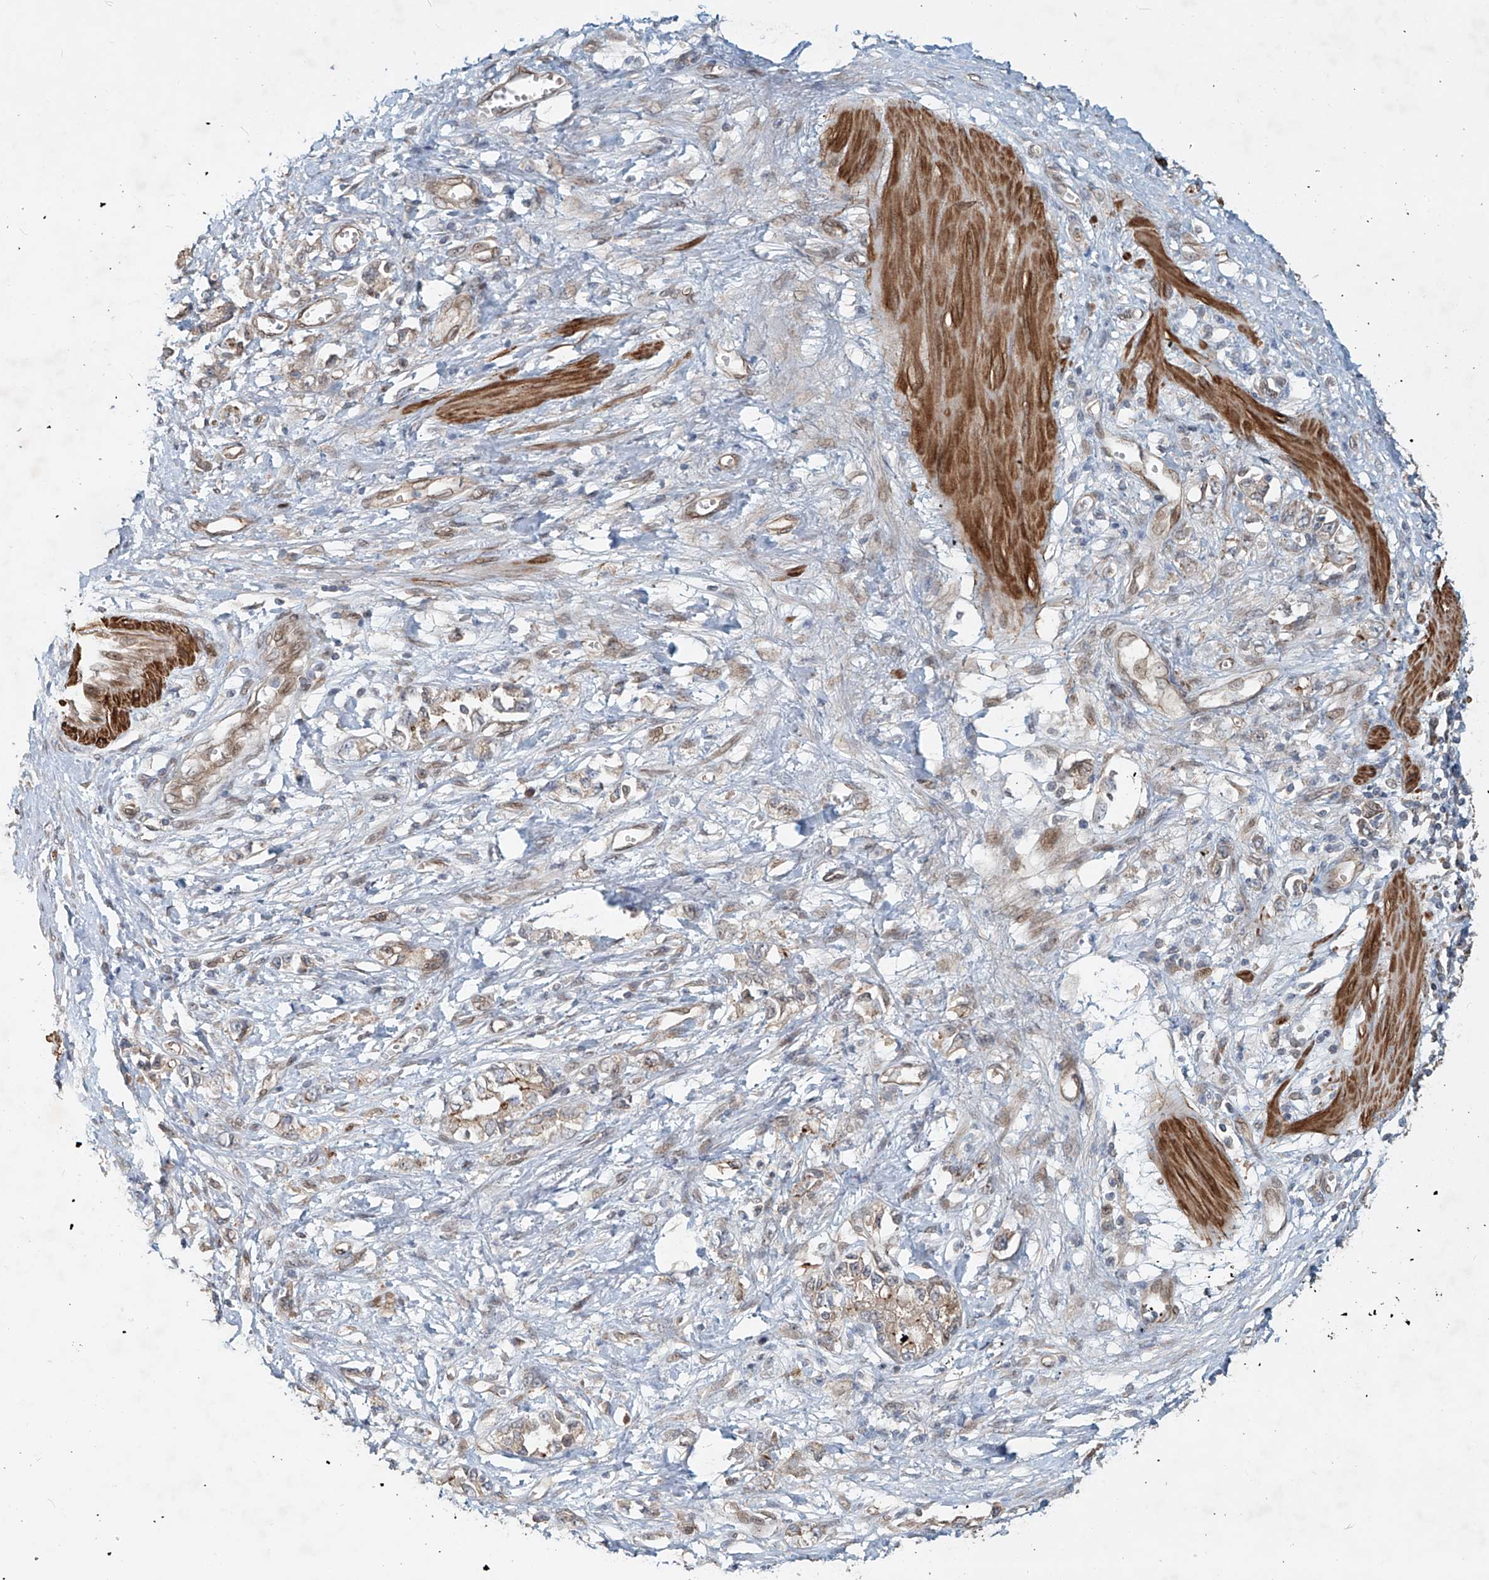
{"staining": {"intensity": "weak", "quantity": "25%-75%", "location": "cytoplasmic/membranous"}, "tissue": "stomach cancer", "cell_type": "Tumor cells", "image_type": "cancer", "snomed": [{"axis": "morphology", "description": "Adenocarcinoma, NOS"}, {"axis": "topography", "description": "Stomach"}], "caption": "Immunohistochemical staining of stomach adenocarcinoma displays weak cytoplasmic/membranous protein expression in approximately 25%-75% of tumor cells.", "gene": "SASH1", "patient": {"sex": "female", "age": 76}}